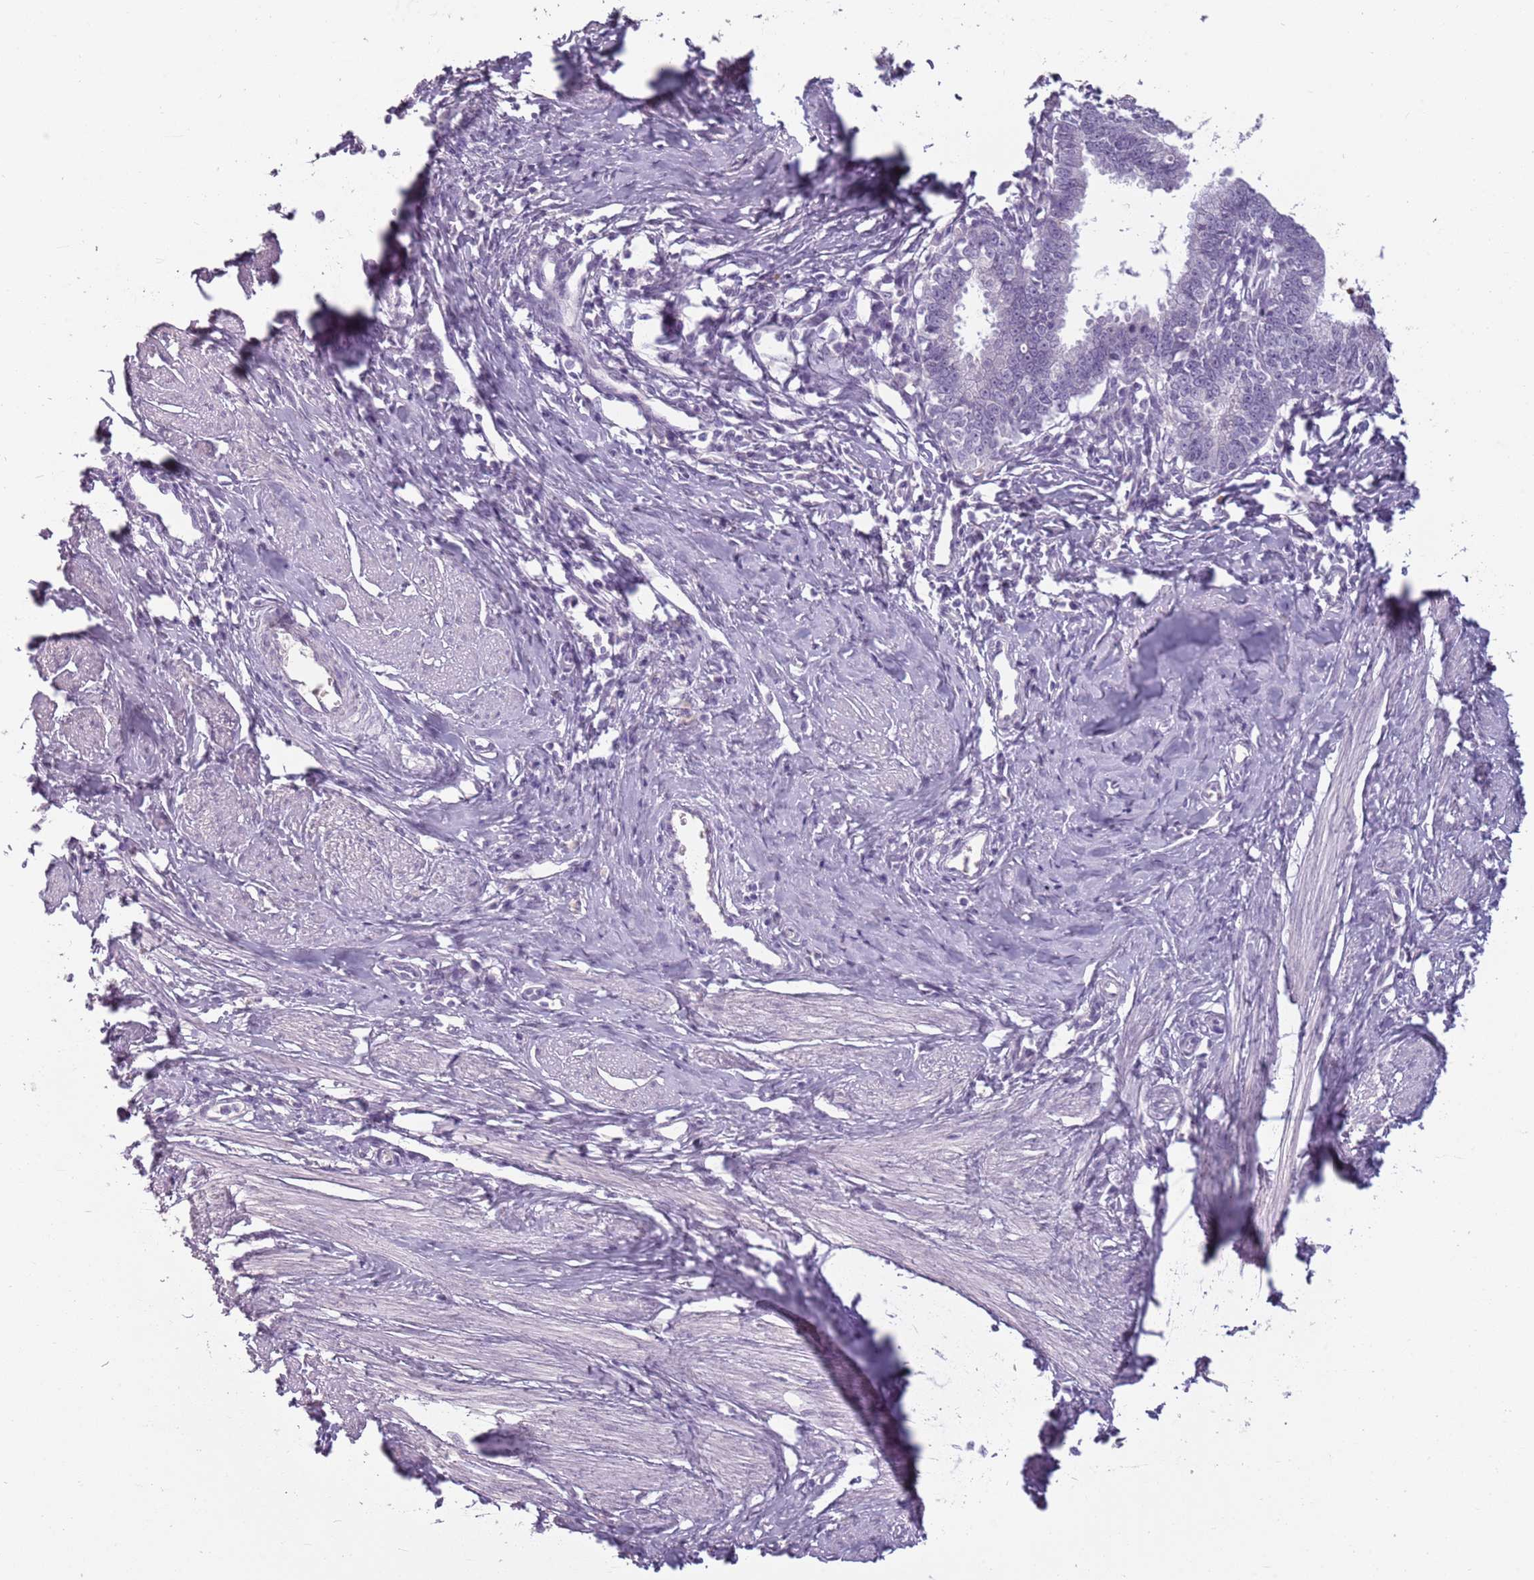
{"staining": {"intensity": "negative", "quantity": "none", "location": "none"}, "tissue": "cervical cancer", "cell_type": "Tumor cells", "image_type": "cancer", "snomed": [{"axis": "morphology", "description": "Adenocarcinoma, NOS"}, {"axis": "topography", "description": "Cervix"}], "caption": "Micrograph shows no significant protein staining in tumor cells of adenocarcinoma (cervical).", "gene": "PIEZO1", "patient": {"sex": "female", "age": 36}}